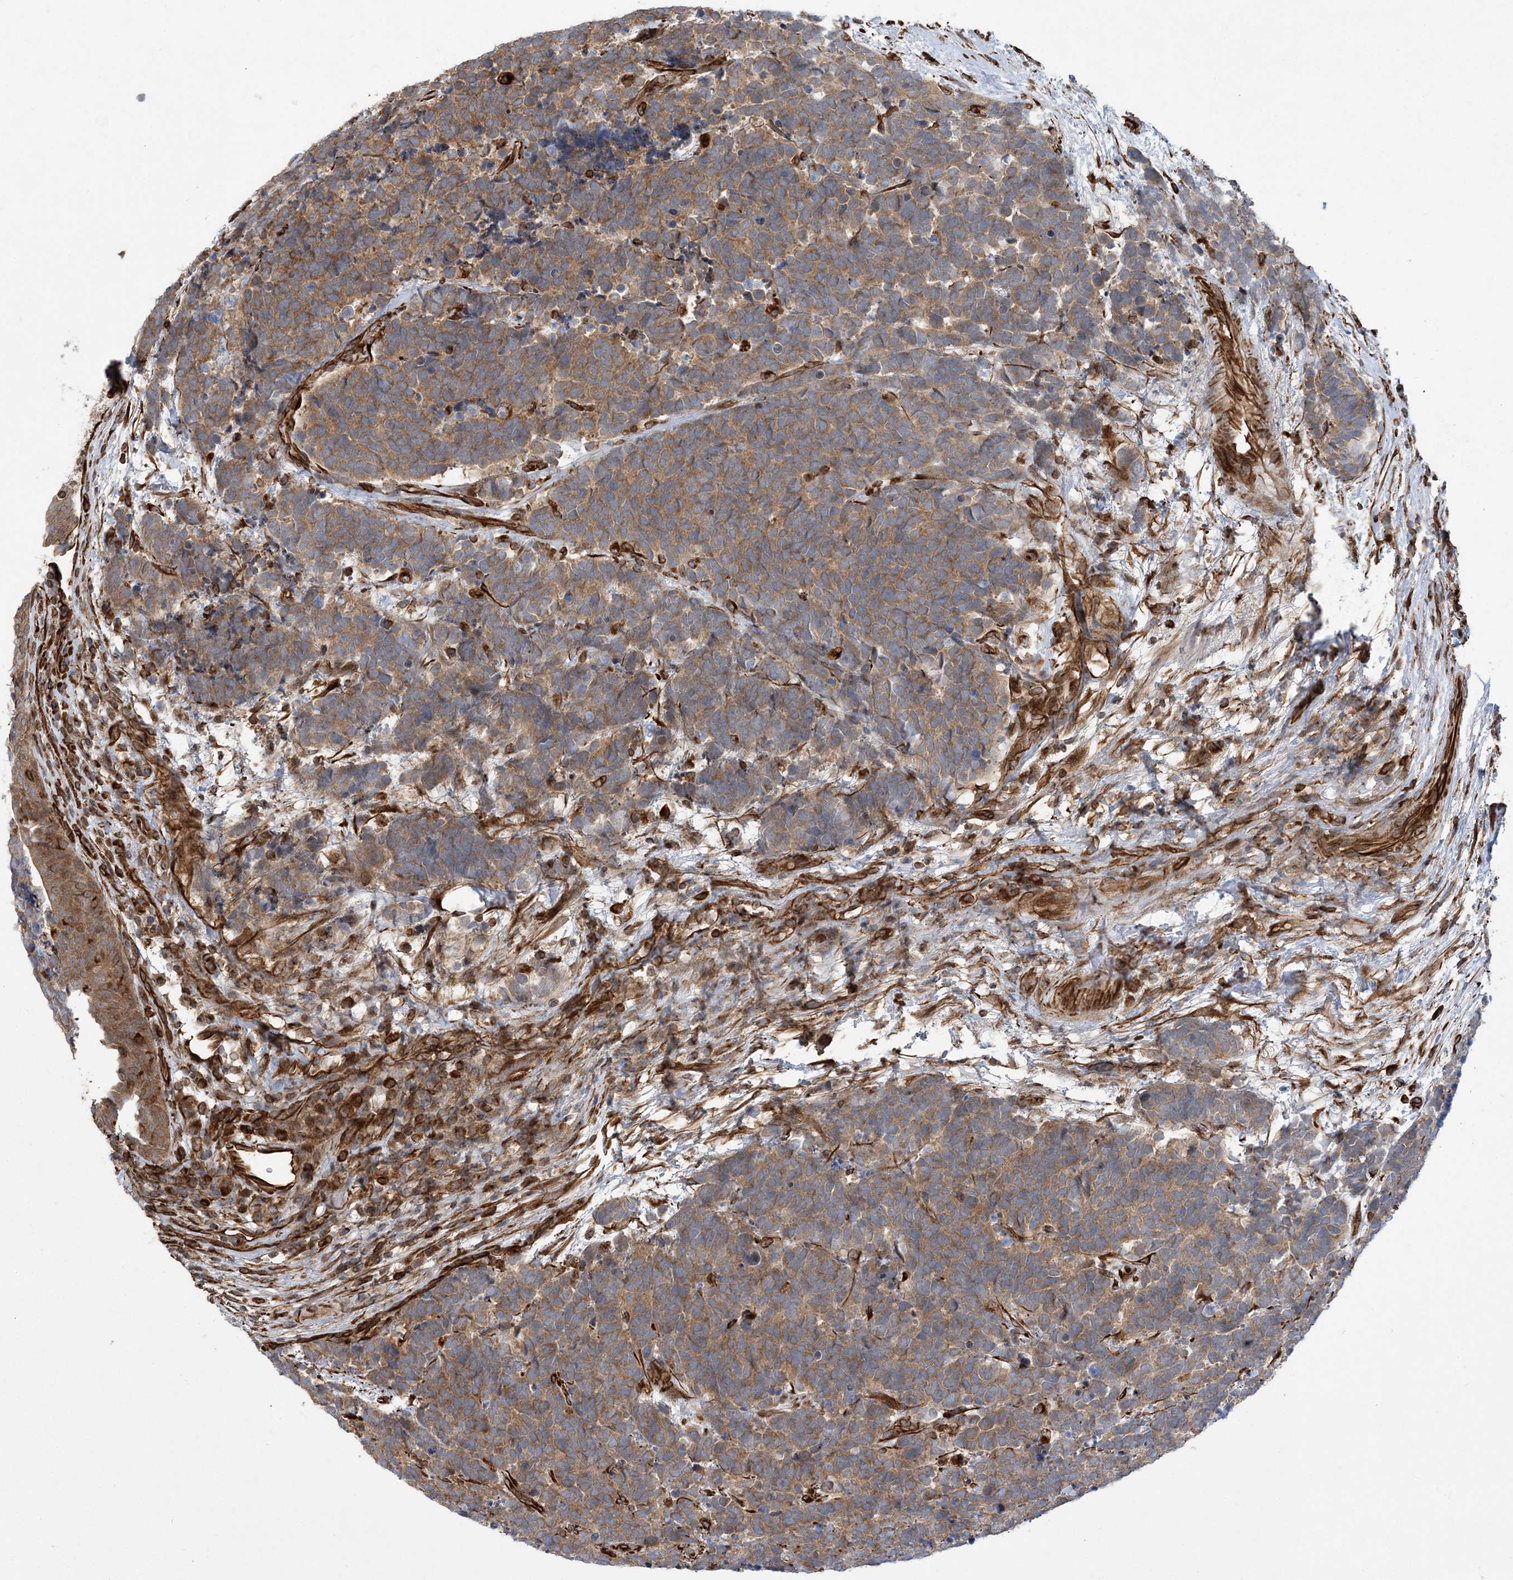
{"staining": {"intensity": "moderate", "quantity": ">75%", "location": "cytoplasmic/membranous"}, "tissue": "carcinoid", "cell_type": "Tumor cells", "image_type": "cancer", "snomed": [{"axis": "morphology", "description": "Carcinoma, NOS"}, {"axis": "morphology", "description": "Carcinoid, malignant, NOS"}, {"axis": "topography", "description": "Urinary bladder"}], "caption": "A brown stain labels moderate cytoplasmic/membranous expression of a protein in human carcinoid tumor cells.", "gene": "FAM114A2", "patient": {"sex": "male", "age": 57}}